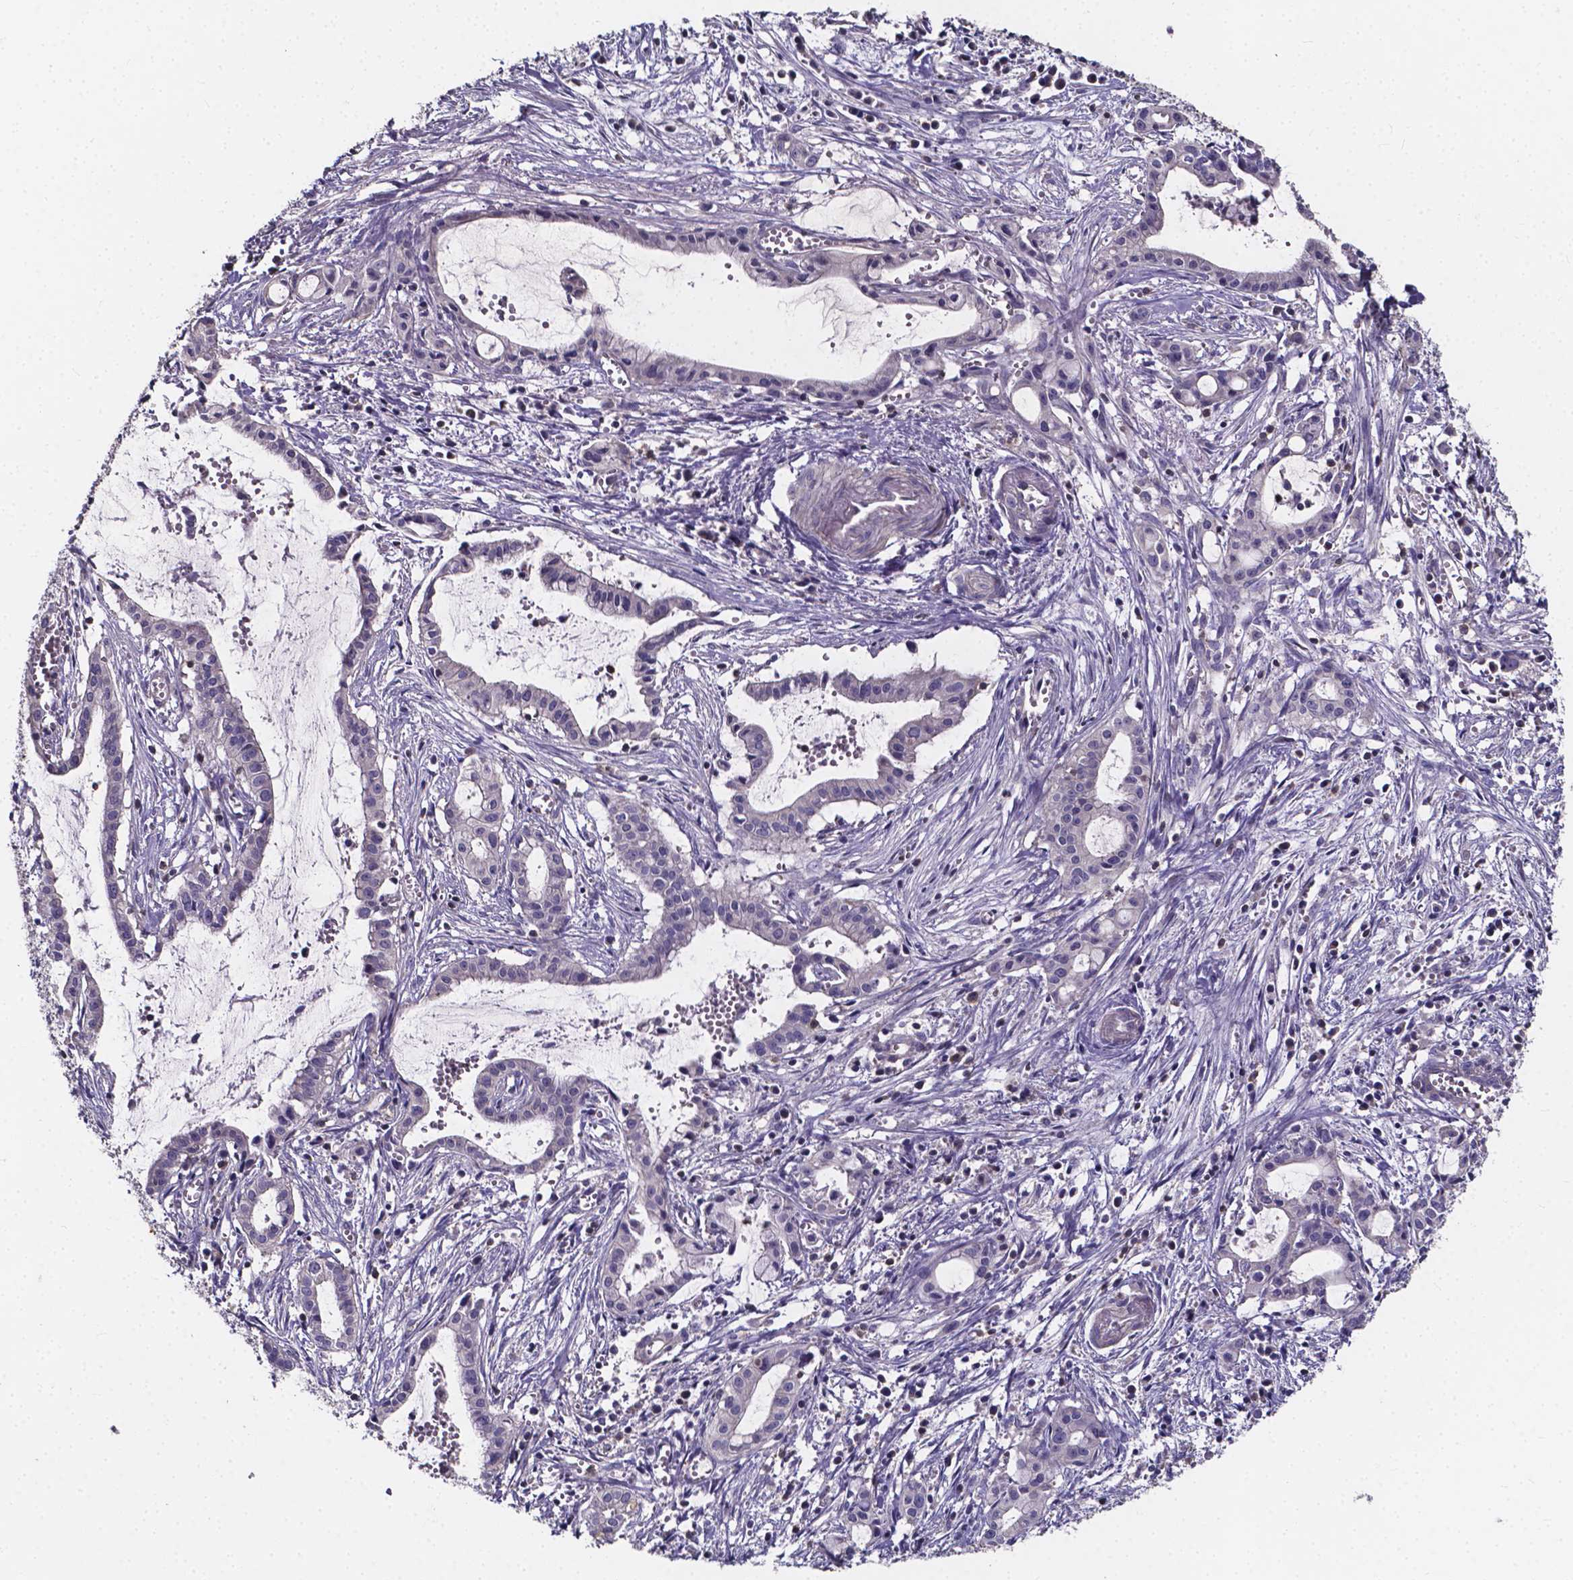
{"staining": {"intensity": "negative", "quantity": "none", "location": "none"}, "tissue": "pancreatic cancer", "cell_type": "Tumor cells", "image_type": "cancer", "snomed": [{"axis": "morphology", "description": "Adenocarcinoma, NOS"}, {"axis": "topography", "description": "Pancreas"}], "caption": "DAB immunohistochemical staining of human adenocarcinoma (pancreatic) displays no significant positivity in tumor cells.", "gene": "THEMIS", "patient": {"sex": "male", "age": 48}}